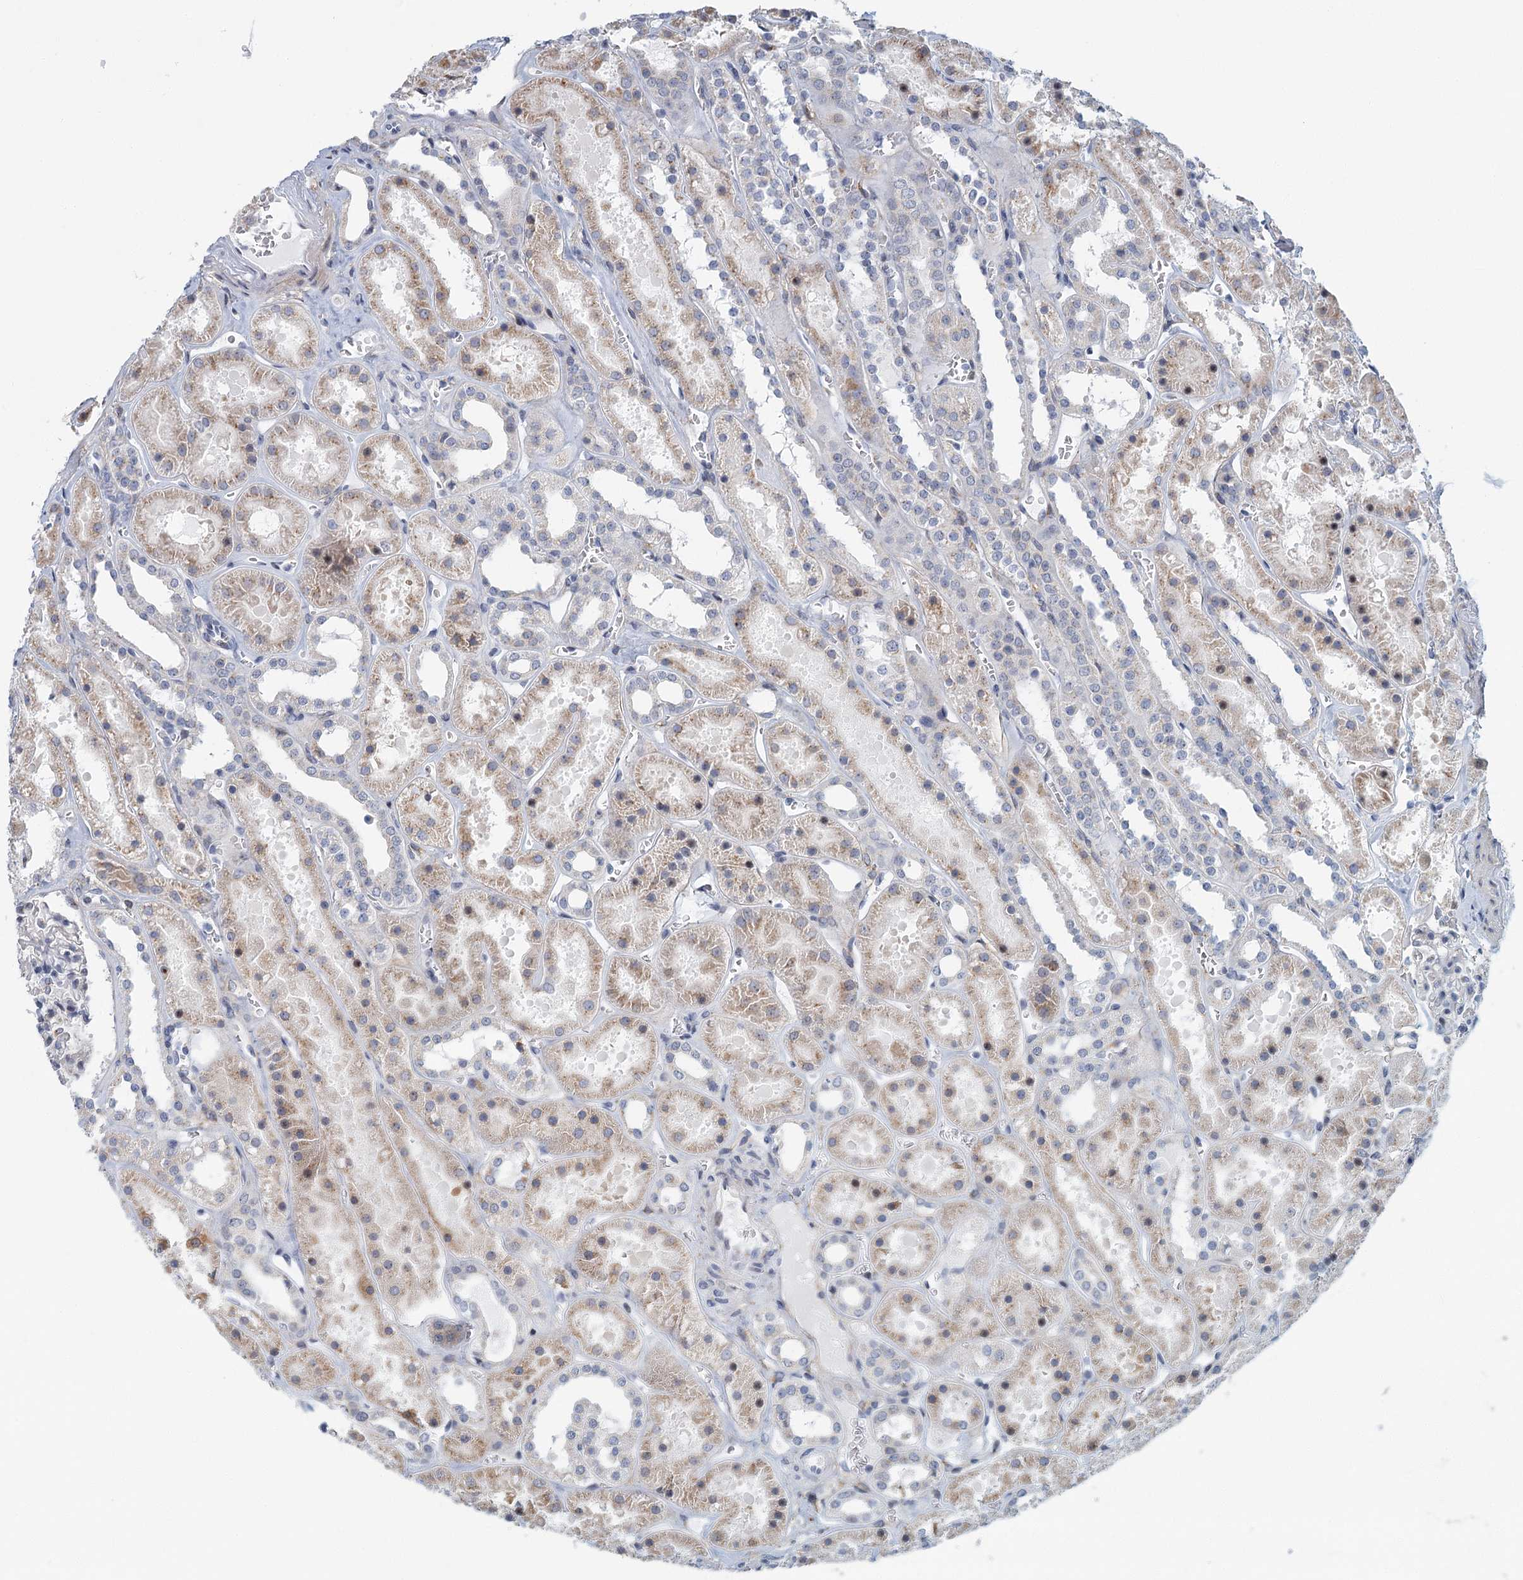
{"staining": {"intensity": "negative", "quantity": "none", "location": "none"}, "tissue": "kidney", "cell_type": "Cells in glomeruli", "image_type": "normal", "snomed": [{"axis": "morphology", "description": "Normal tissue, NOS"}, {"axis": "topography", "description": "Kidney"}], "caption": "Image shows no significant protein staining in cells in glomeruli of normal kidney.", "gene": "ZNF527", "patient": {"sex": "female", "age": 41}}